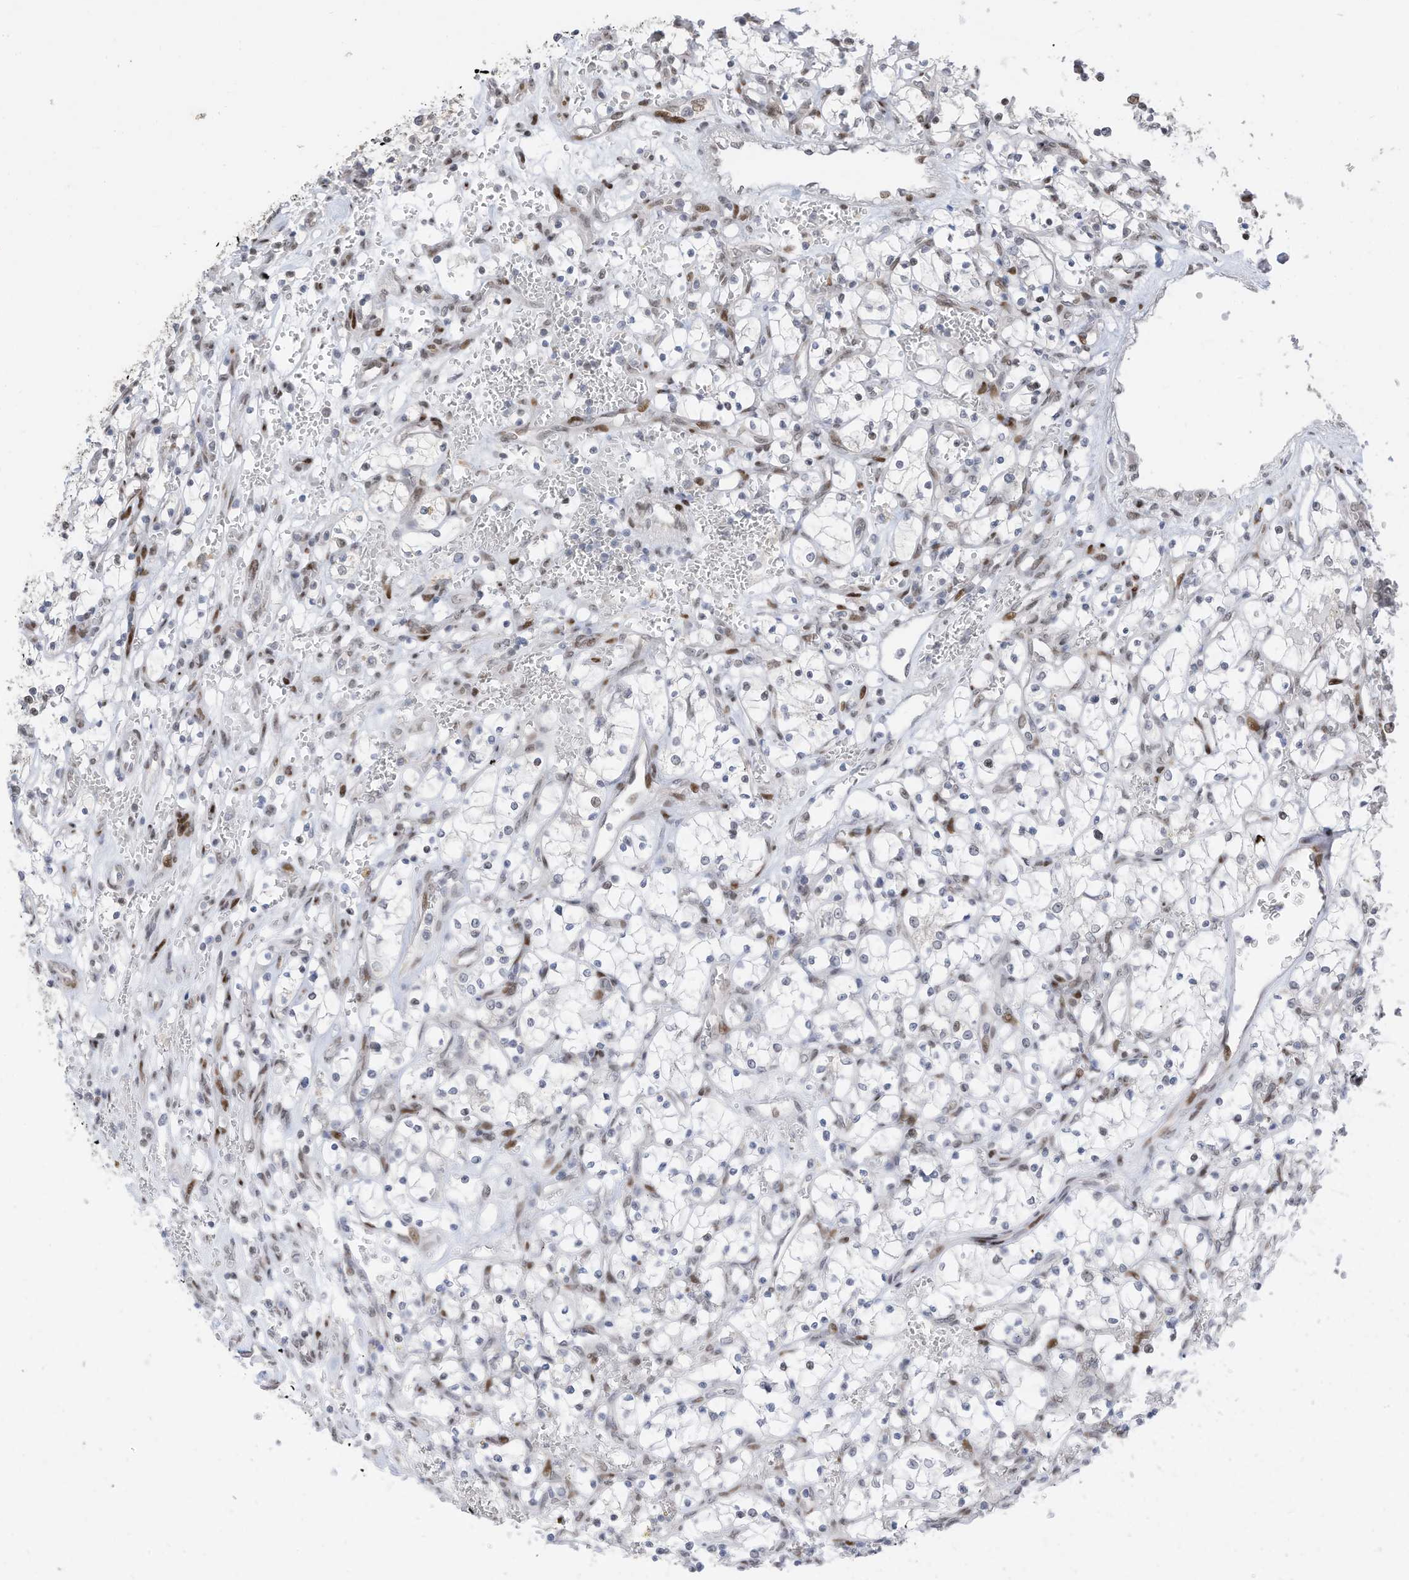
{"staining": {"intensity": "negative", "quantity": "none", "location": "none"}, "tissue": "renal cancer", "cell_type": "Tumor cells", "image_type": "cancer", "snomed": [{"axis": "morphology", "description": "Adenocarcinoma, NOS"}, {"axis": "topography", "description": "Kidney"}], "caption": "IHC micrograph of neoplastic tissue: adenocarcinoma (renal) stained with DAB reveals no significant protein expression in tumor cells.", "gene": "RABL3", "patient": {"sex": "female", "age": 69}}